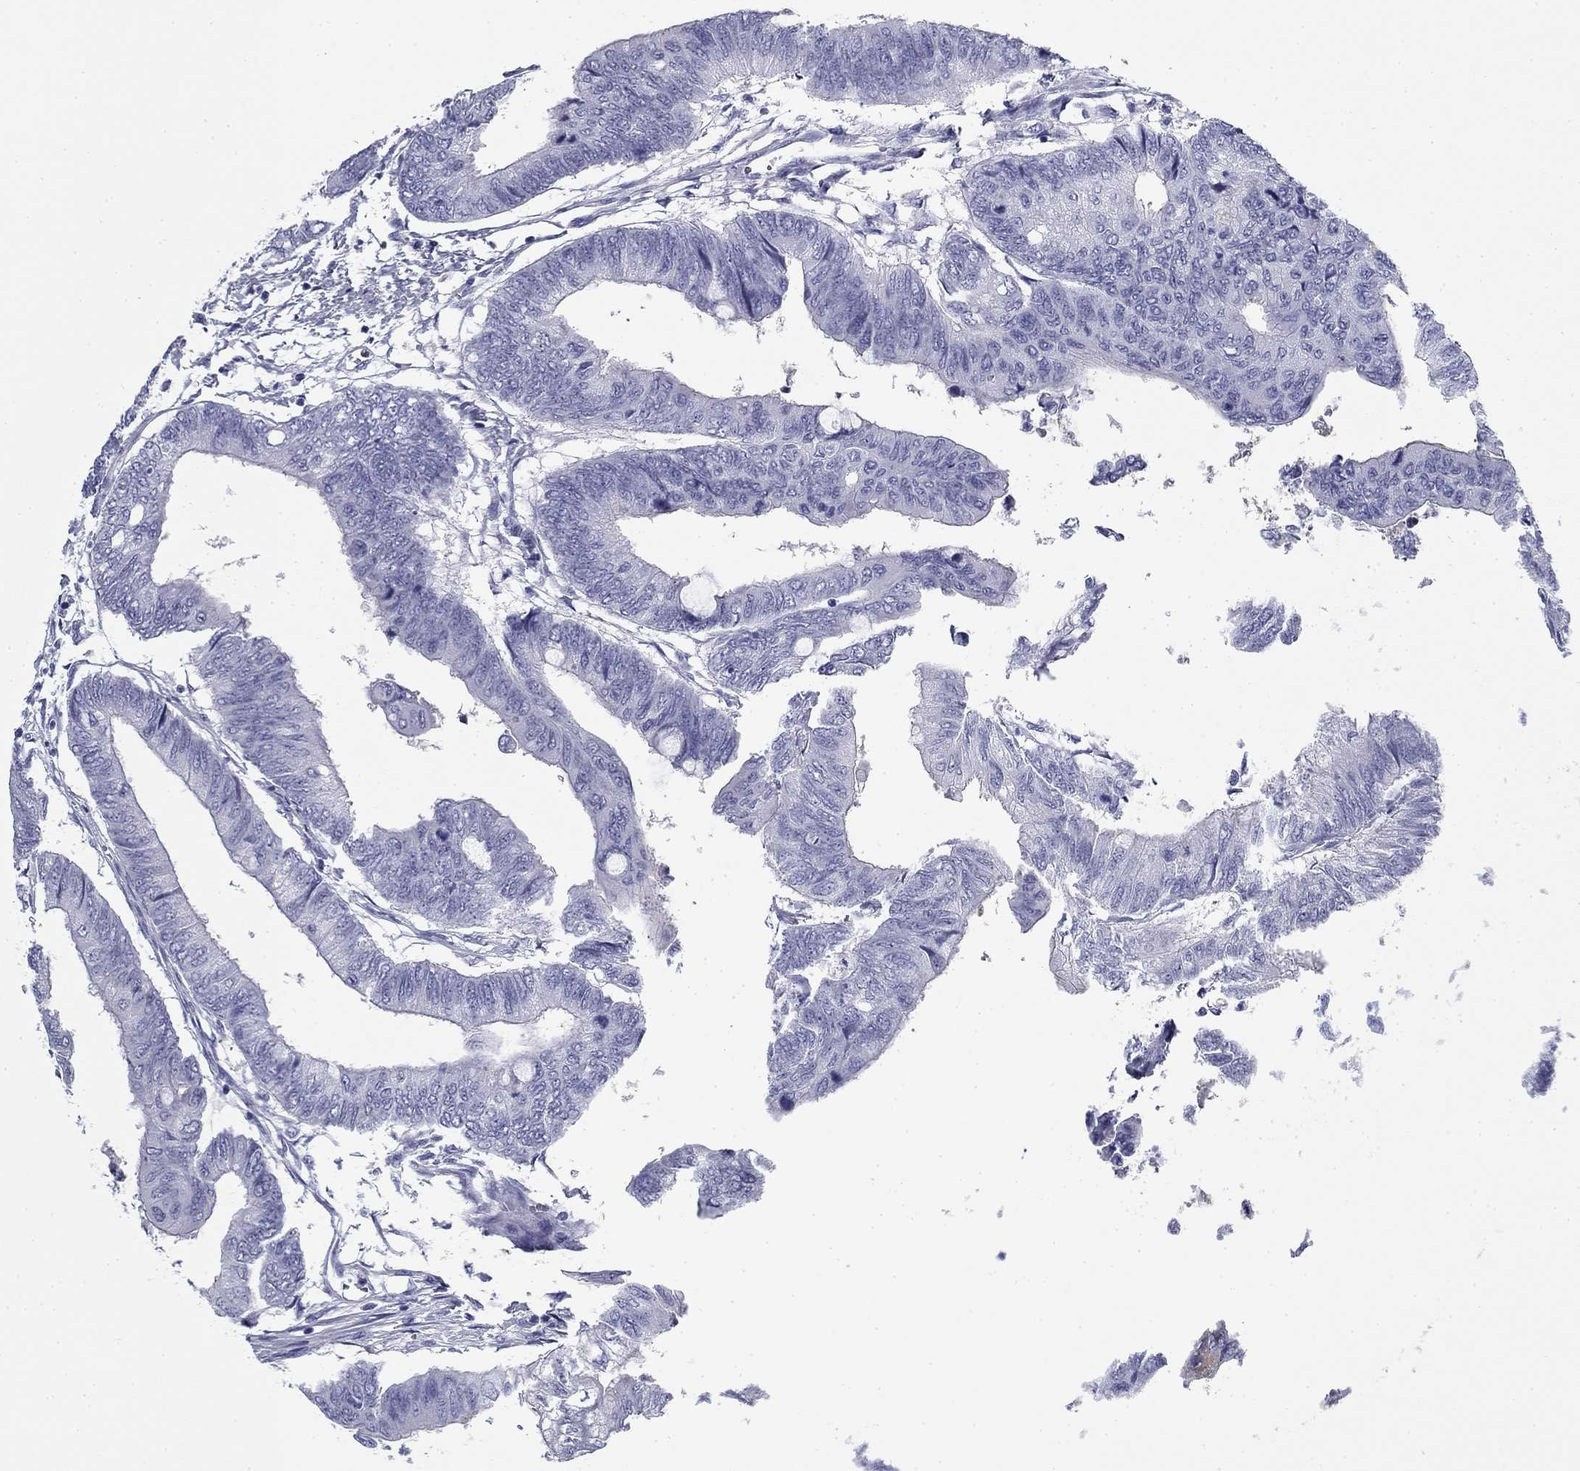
{"staining": {"intensity": "negative", "quantity": "none", "location": "none"}, "tissue": "colorectal cancer", "cell_type": "Tumor cells", "image_type": "cancer", "snomed": [{"axis": "morphology", "description": "Normal tissue, NOS"}, {"axis": "morphology", "description": "Adenocarcinoma, NOS"}, {"axis": "topography", "description": "Rectum"}, {"axis": "topography", "description": "Peripheral nerve tissue"}], "caption": "Colorectal cancer (adenocarcinoma) stained for a protein using immunohistochemistry (IHC) exhibits no expression tumor cells.", "gene": "ZP2", "patient": {"sex": "male", "age": 92}}